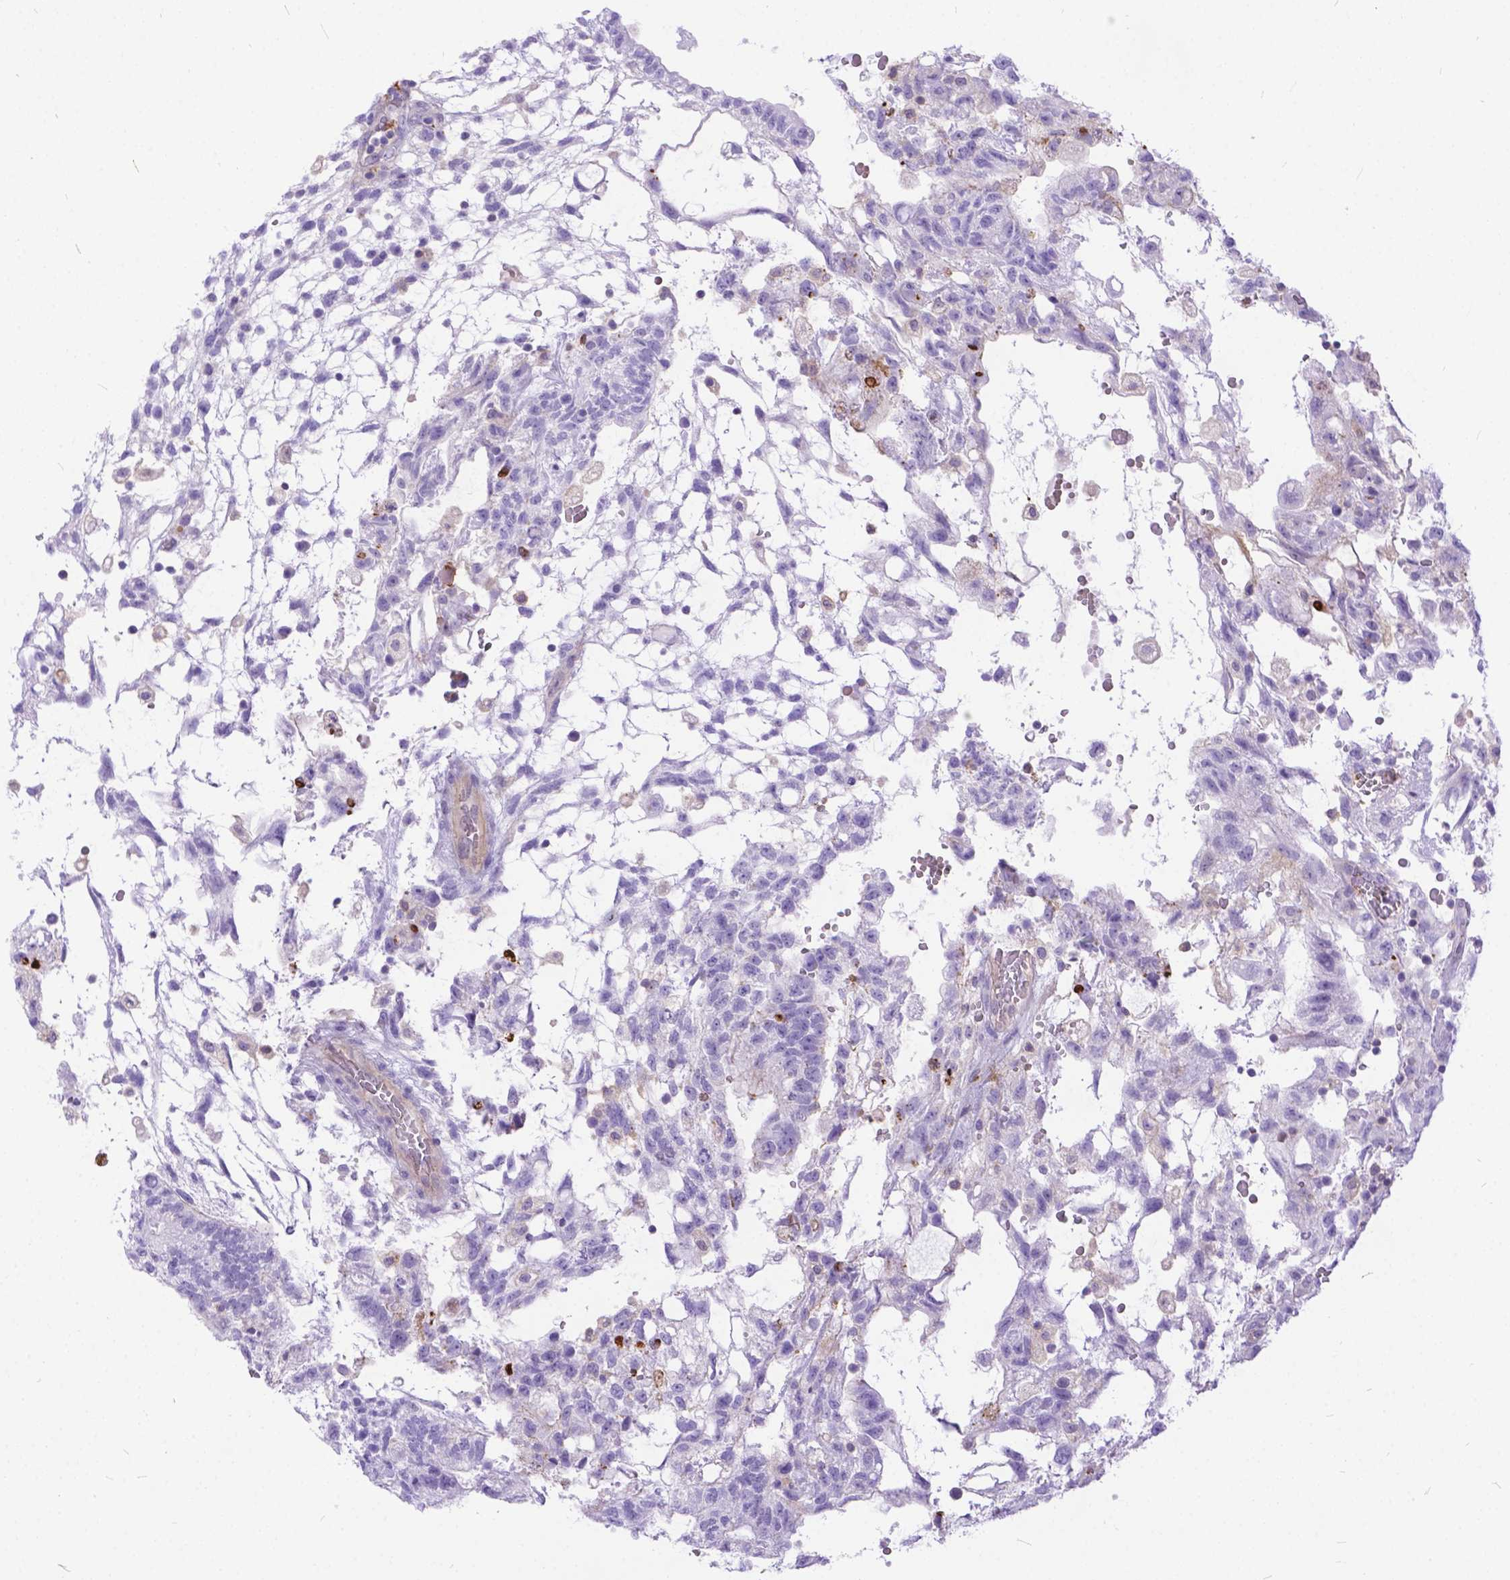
{"staining": {"intensity": "negative", "quantity": "none", "location": "none"}, "tissue": "testis cancer", "cell_type": "Tumor cells", "image_type": "cancer", "snomed": [{"axis": "morphology", "description": "Carcinoma, Embryonal, NOS"}, {"axis": "topography", "description": "Testis"}], "caption": "An immunohistochemistry (IHC) image of embryonal carcinoma (testis) is shown. There is no staining in tumor cells of embryonal carcinoma (testis).", "gene": "TMEM169", "patient": {"sex": "male", "age": 32}}